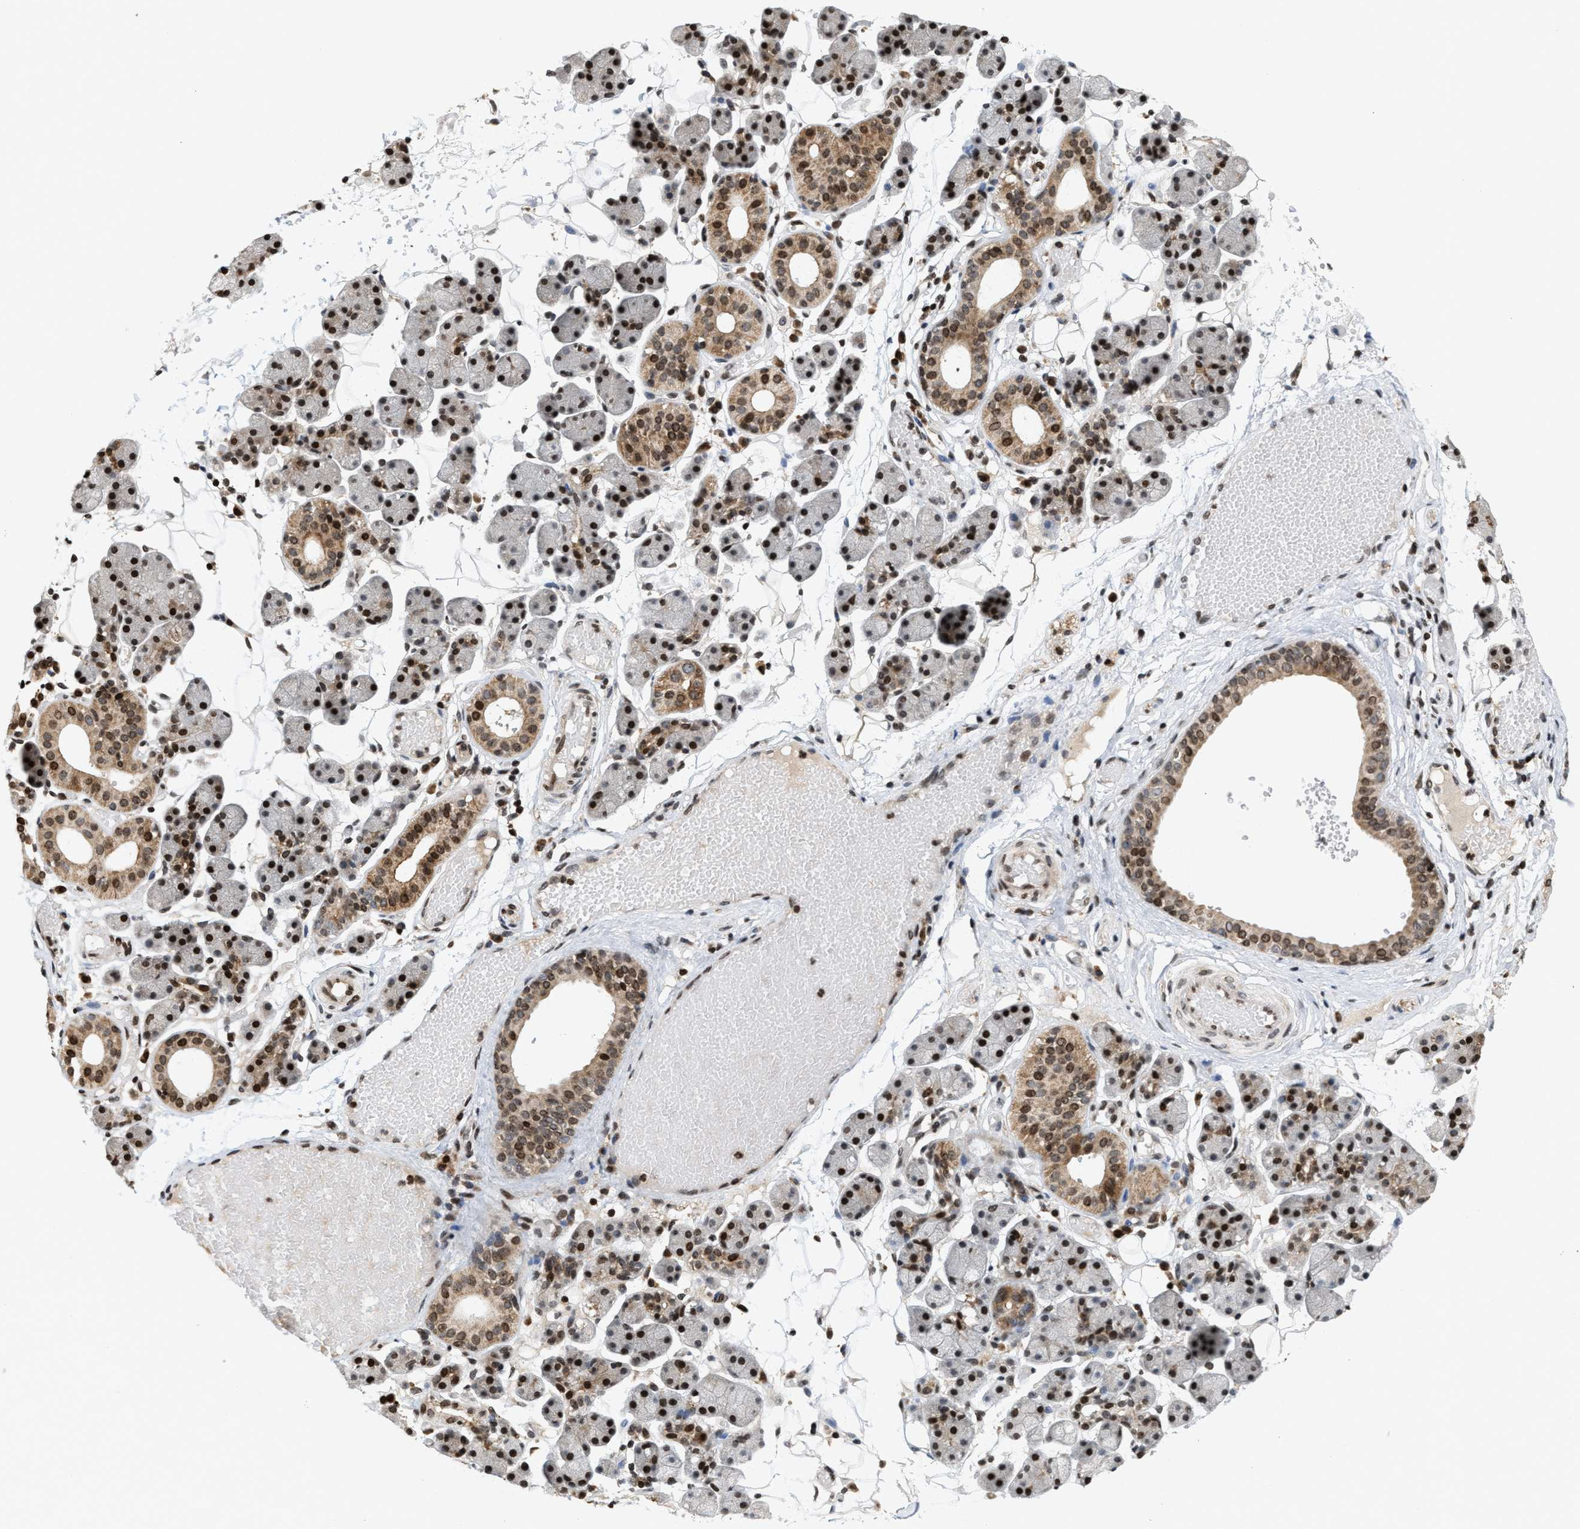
{"staining": {"intensity": "strong", "quantity": "25%-75%", "location": "cytoplasmic/membranous,nuclear"}, "tissue": "salivary gland", "cell_type": "Glandular cells", "image_type": "normal", "snomed": [{"axis": "morphology", "description": "Normal tissue, NOS"}, {"axis": "topography", "description": "Salivary gland"}], "caption": "Immunohistochemical staining of normal salivary gland exhibits strong cytoplasmic/membranous,nuclear protein staining in approximately 25%-75% of glandular cells.", "gene": "PDZD2", "patient": {"sex": "female", "age": 33}}